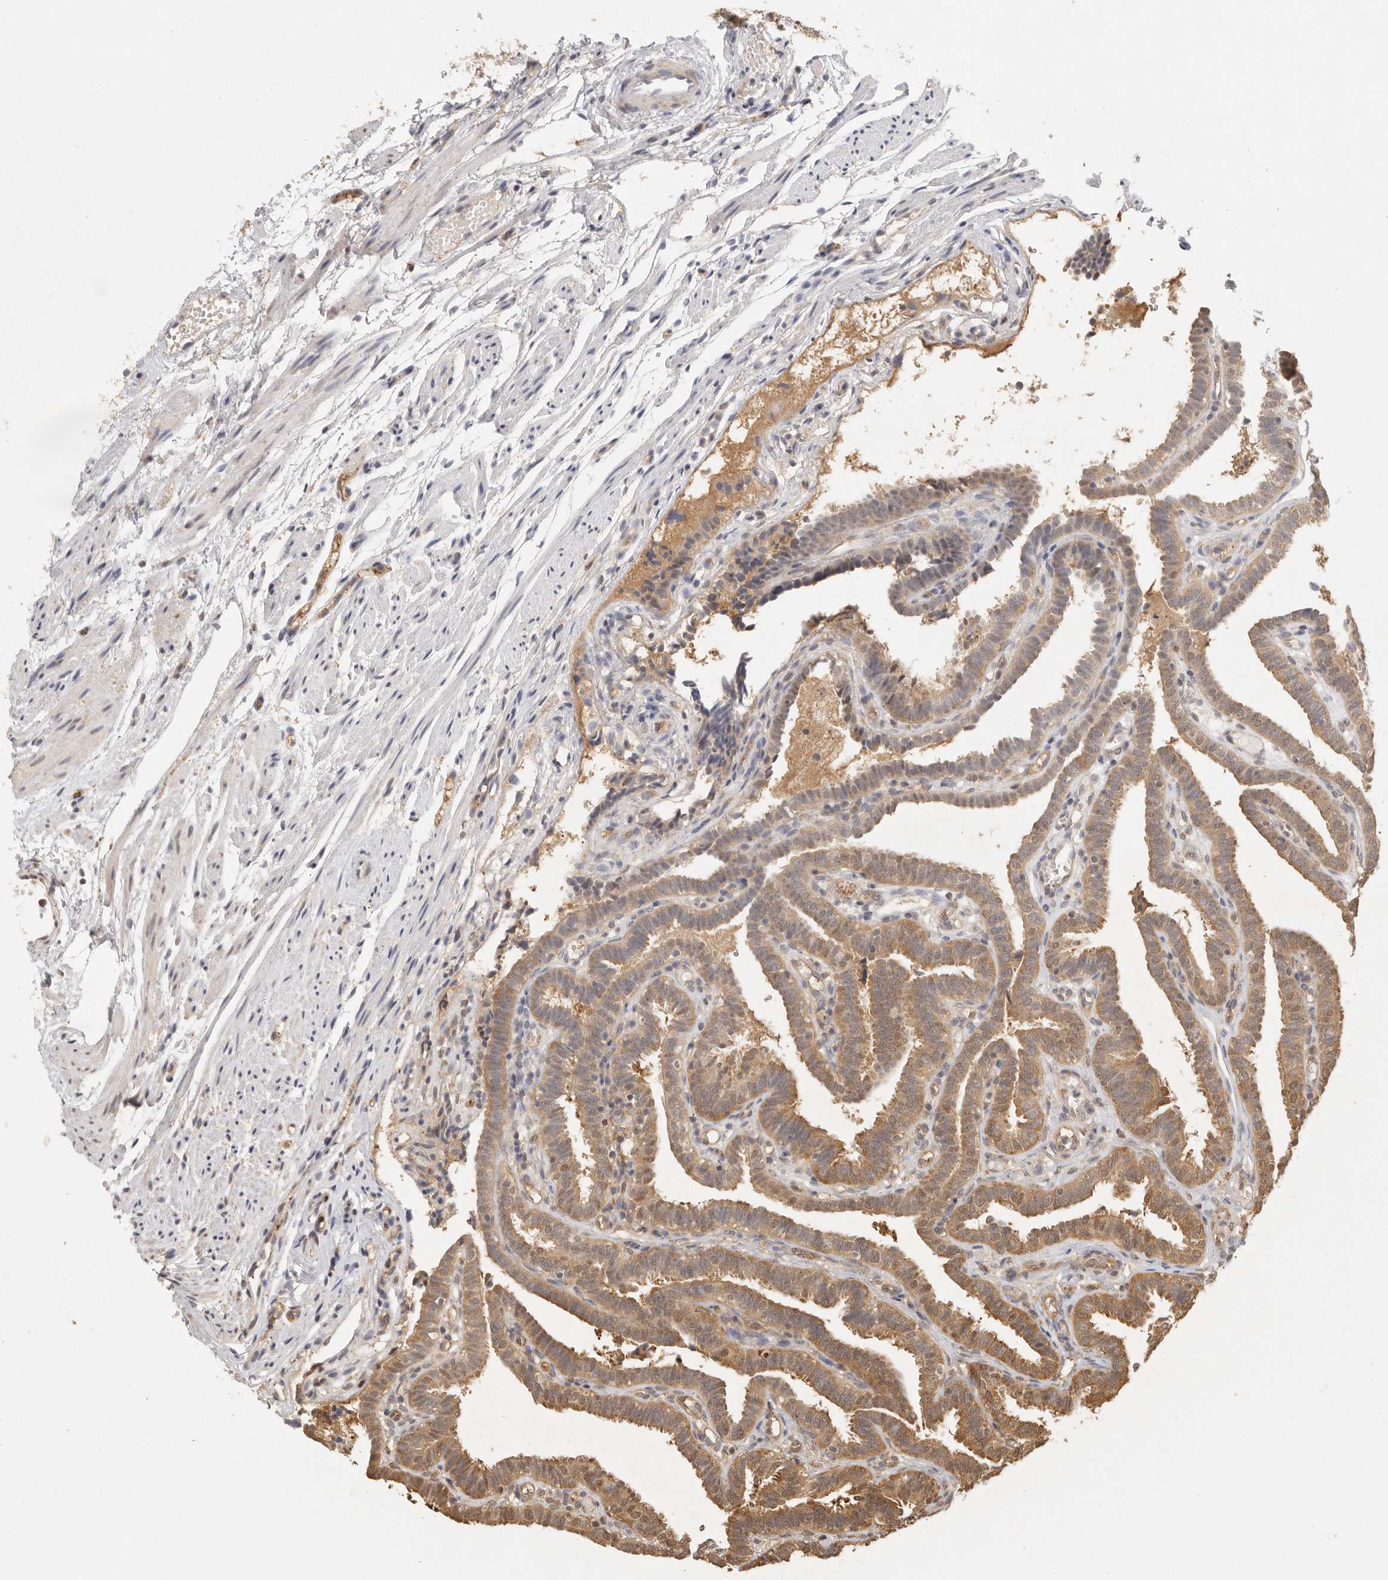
{"staining": {"intensity": "moderate", "quantity": ">75%", "location": "cytoplasmic/membranous,nuclear"}, "tissue": "fallopian tube", "cell_type": "Glandular cells", "image_type": "normal", "snomed": [{"axis": "morphology", "description": "Normal tissue, NOS"}, {"axis": "topography", "description": "Fallopian tube"}], "caption": "The immunohistochemical stain highlights moderate cytoplasmic/membranous,nuclear expression in glandular cells of unremarkable fallopian tube.", "gene": "PSMA5", "patient": {"sex": "female", "age": 39}}